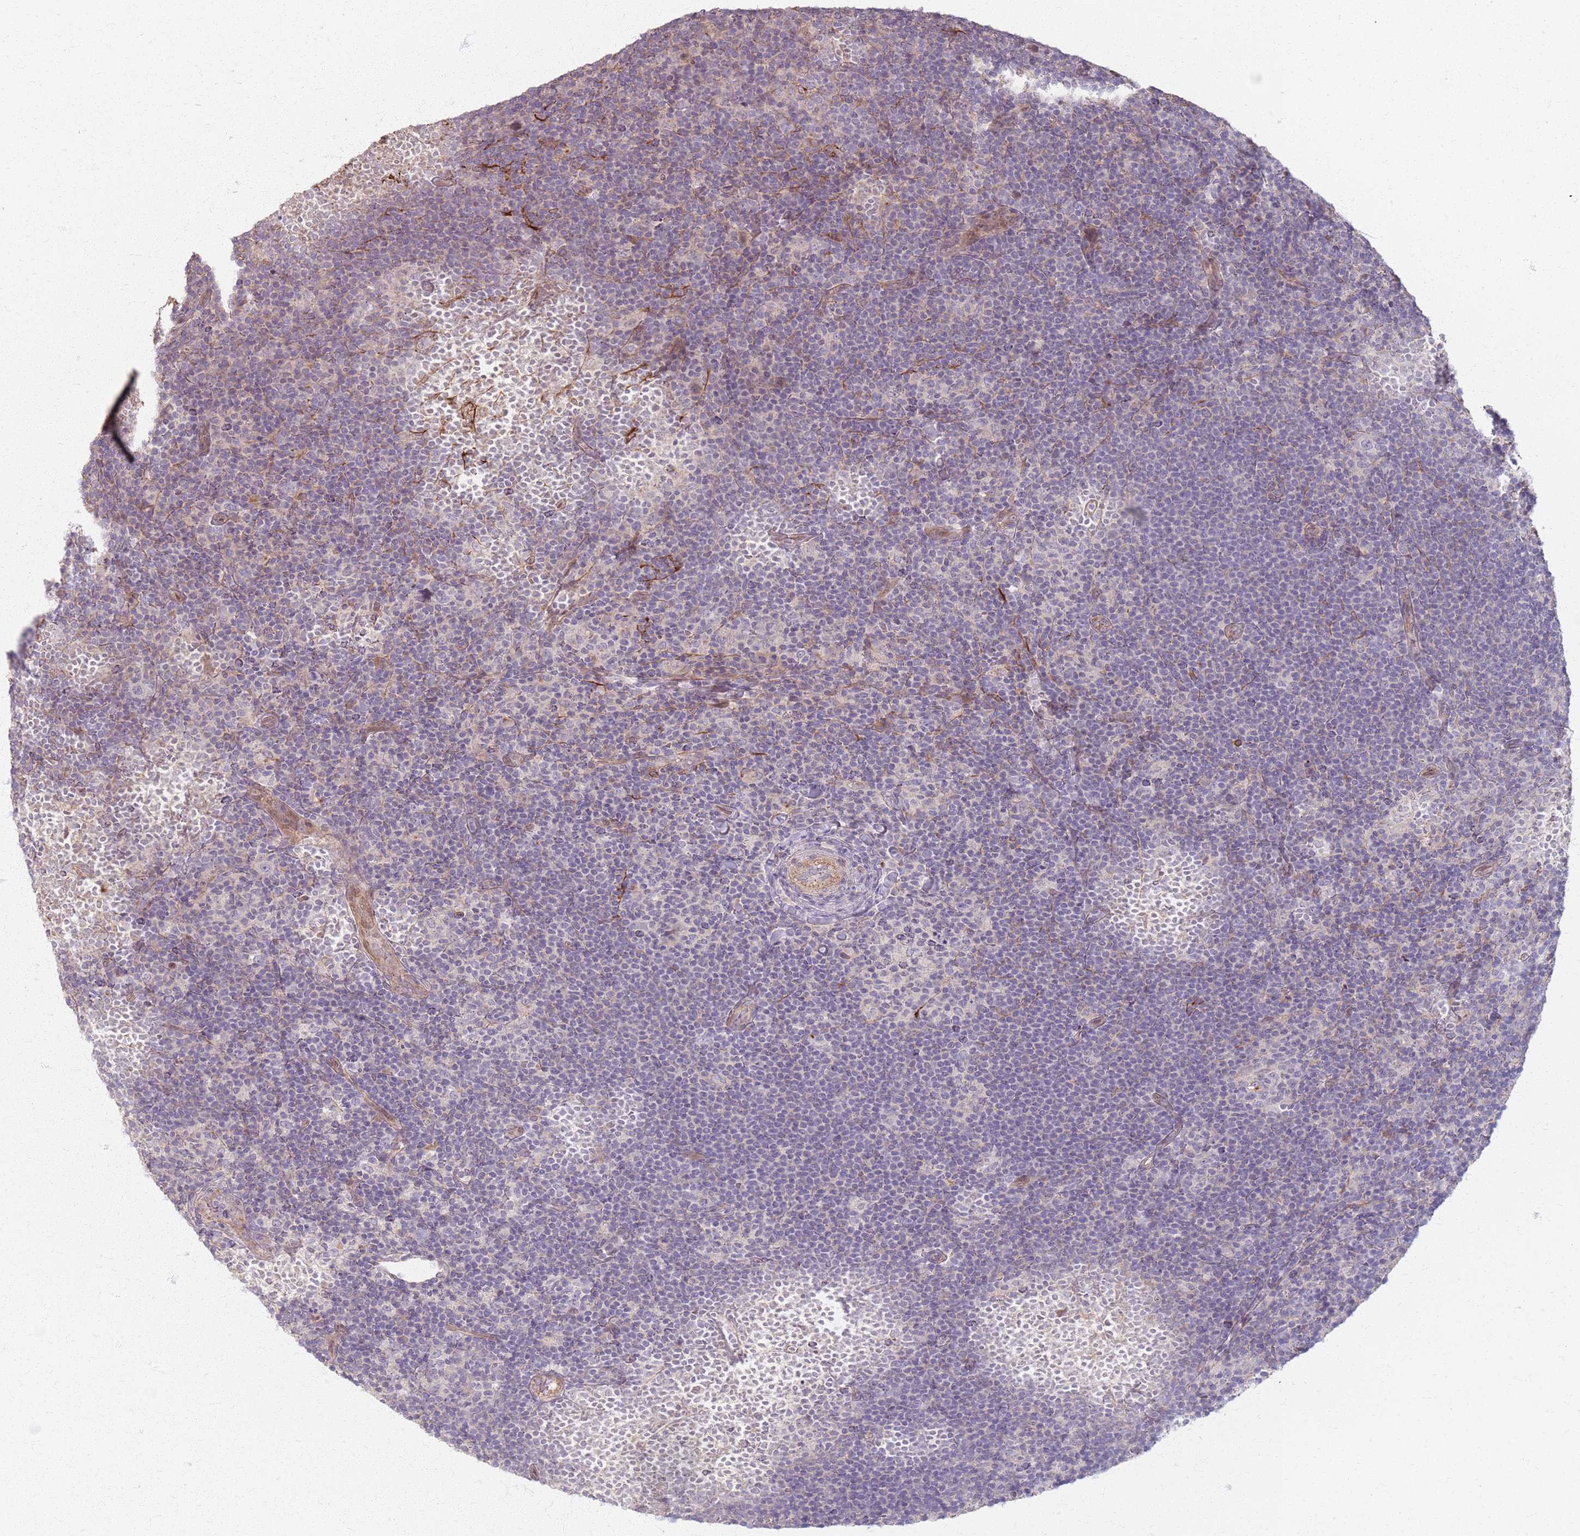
{"staining": {"intensity": "negative", "quantity": "none", "location": "none"}, "tissue": "lymphoma", "cell_type": "Tumor cells", "image_type": "cancer", "snomed": [{"axis": "morphology", "description": "Hodgkin's disease, NOS"}, {"axis": "topography", "description": "Lymph node"}], "caption": "The histopathology image reveals no significant staining in tumor cells of Hodgkin's disease.", "gene": "KCNA5", "patient": {"sex": "female", "age": 57}}